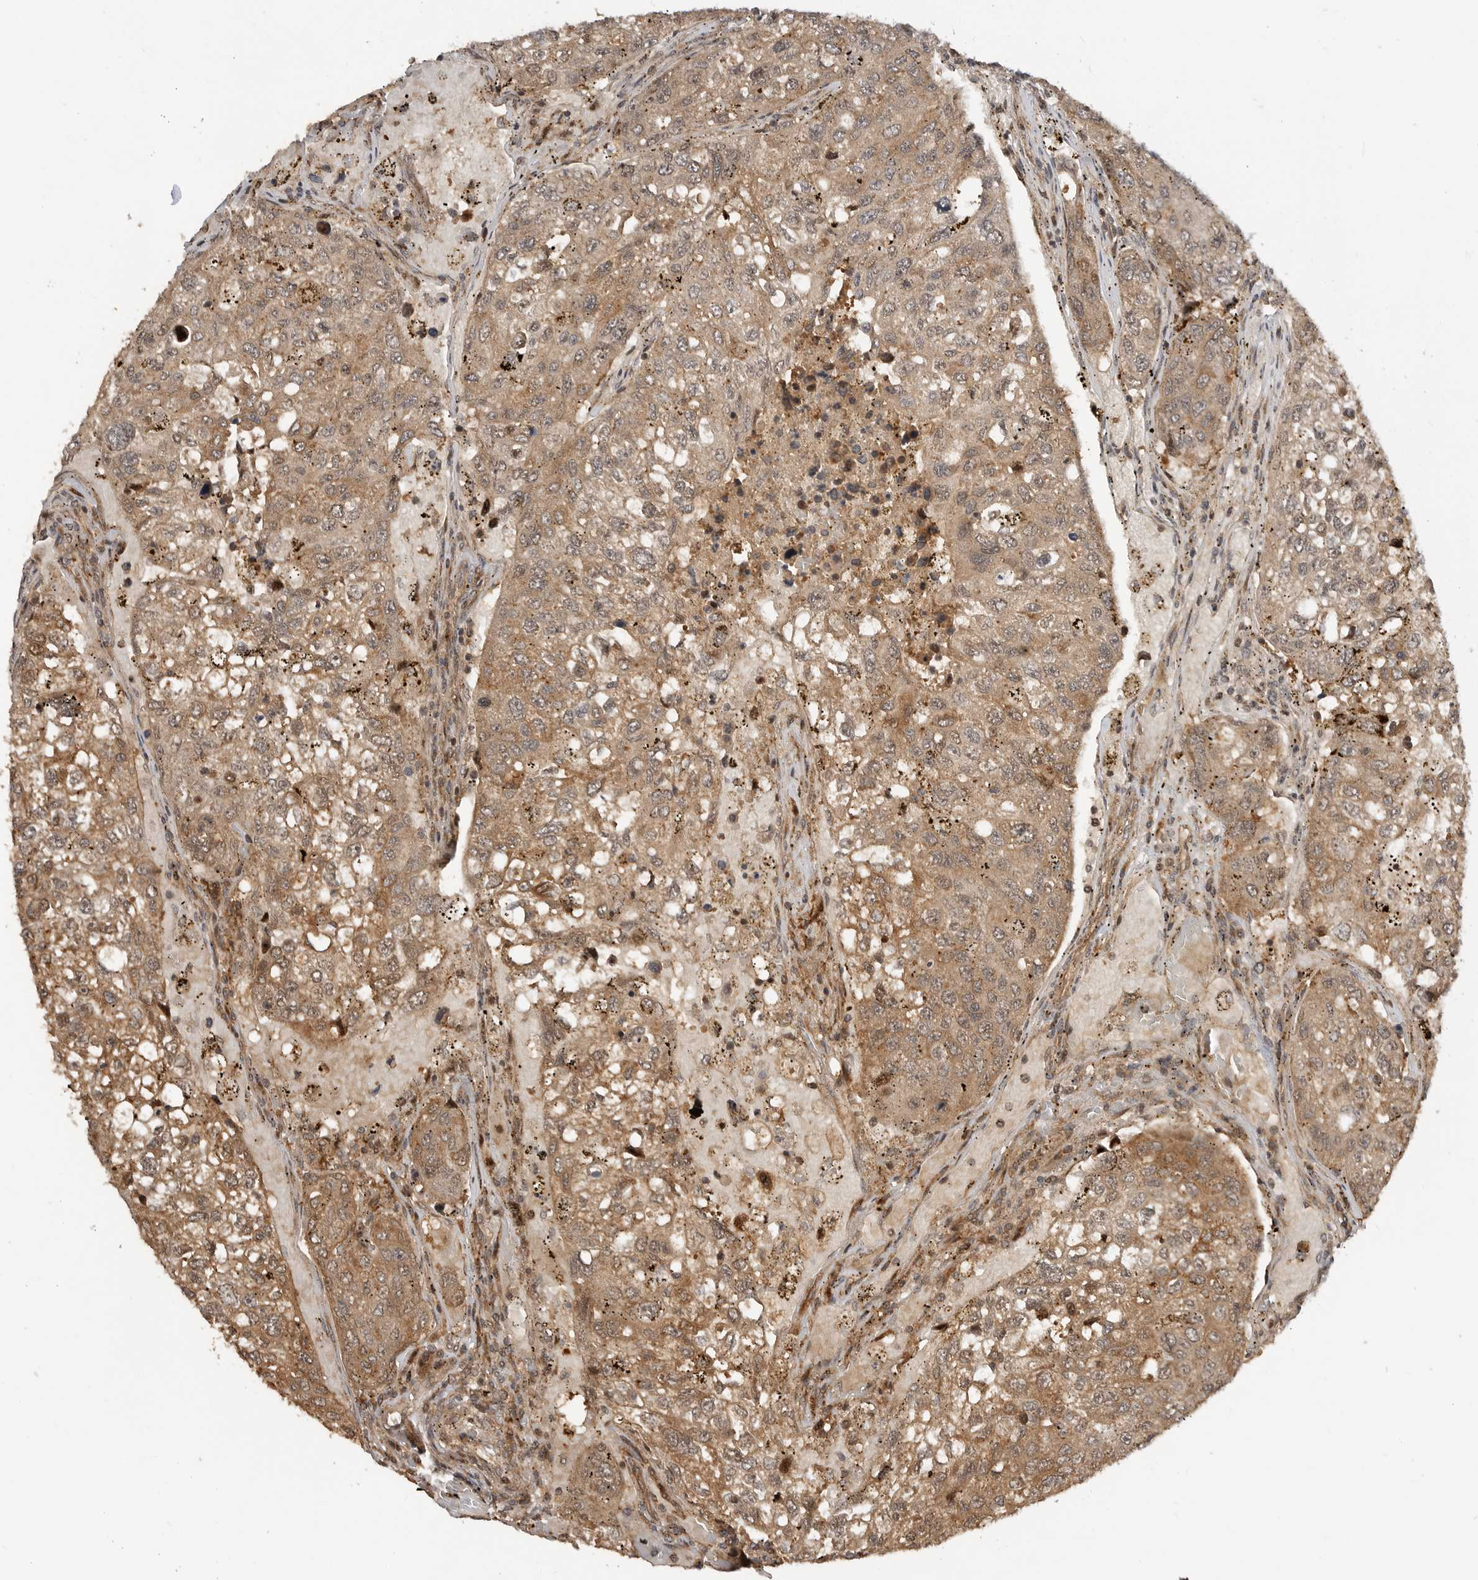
{"staining": {"intensity": "moderate", "quantity": ">75%", "location": "cytoplasmic/membranous"}, "tissue": "urothelial cancer", "cell_type": "Tumor cells", "image_type": "cancer", "snomed": [{"axis": "morphology", "description": "Urothelial carcinoma, High grade"}, {"axis": "topography", "description": "Lymph node"}, {"axis": "topography", "description": "Urinary bladder"}], "caption": "Immunohistochemical staining of urothelial carcinoma (high-grade) demonstrates moderate cytoplasmic/membranous protein staining in about >75% of tumor cells.", "gene": "ADPRS", "patient": {"sex": "male", "age": 51}}